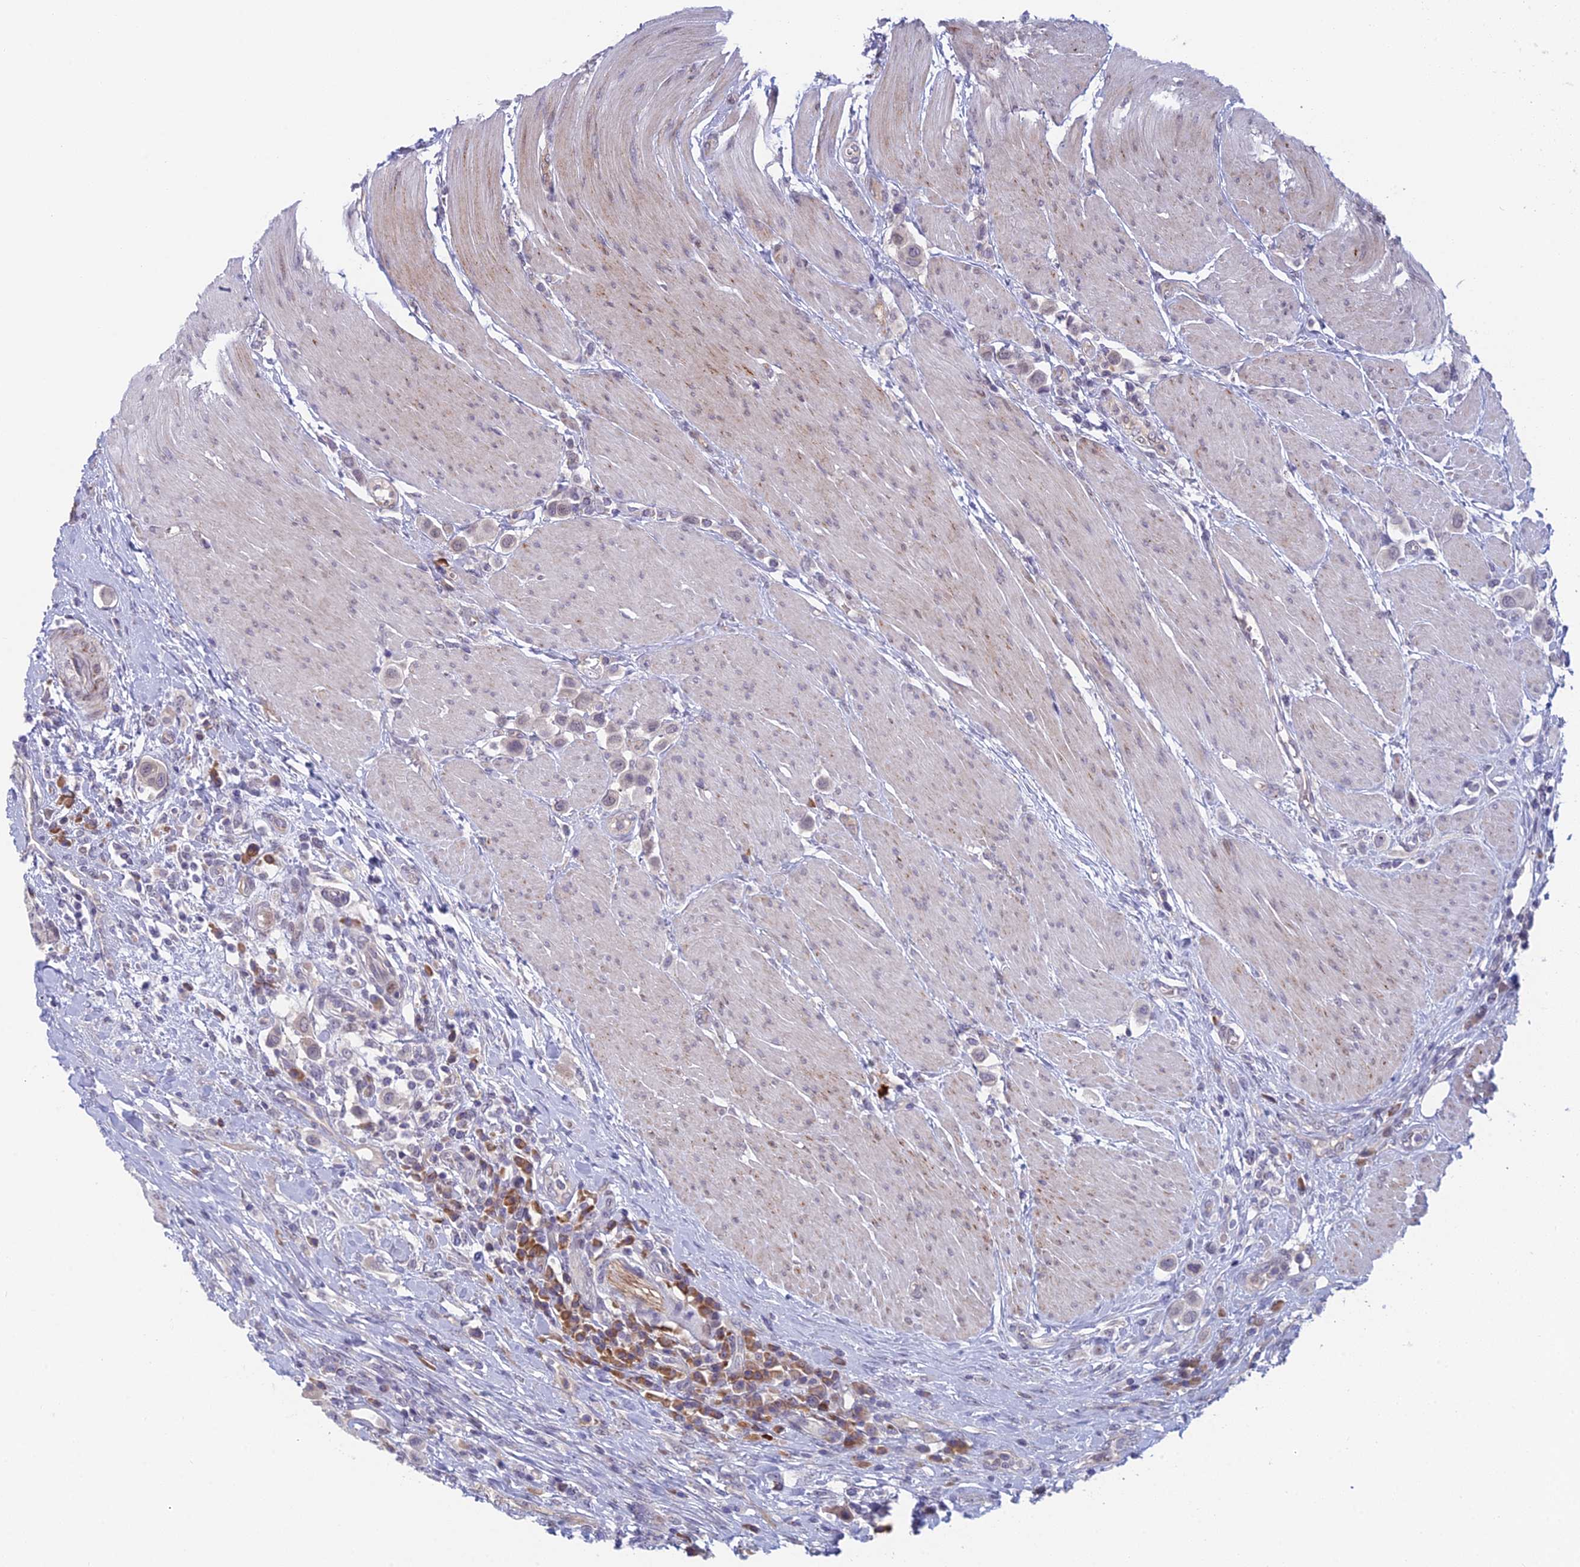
{"staining": {"intensity": "negative", "quantity": "none", "location": "none"}, "tissue": "urothelial cancer", "cell_type": "Tumor cells", "image_type": "cancer", "snomed": [{"axis": "morphology", "description": "Urothelial carcinoma, High grade"}, {"axis": "topography", "description": "Urinary bladder"}], "caption": "There is no significant staining in tumor cells of urothelial cancer. (Brightfield microscopy of DAB immunohistochemistry at high magnification).", "gene": "PPP1R26", "patient": {"sex": "male", "age": 50}}